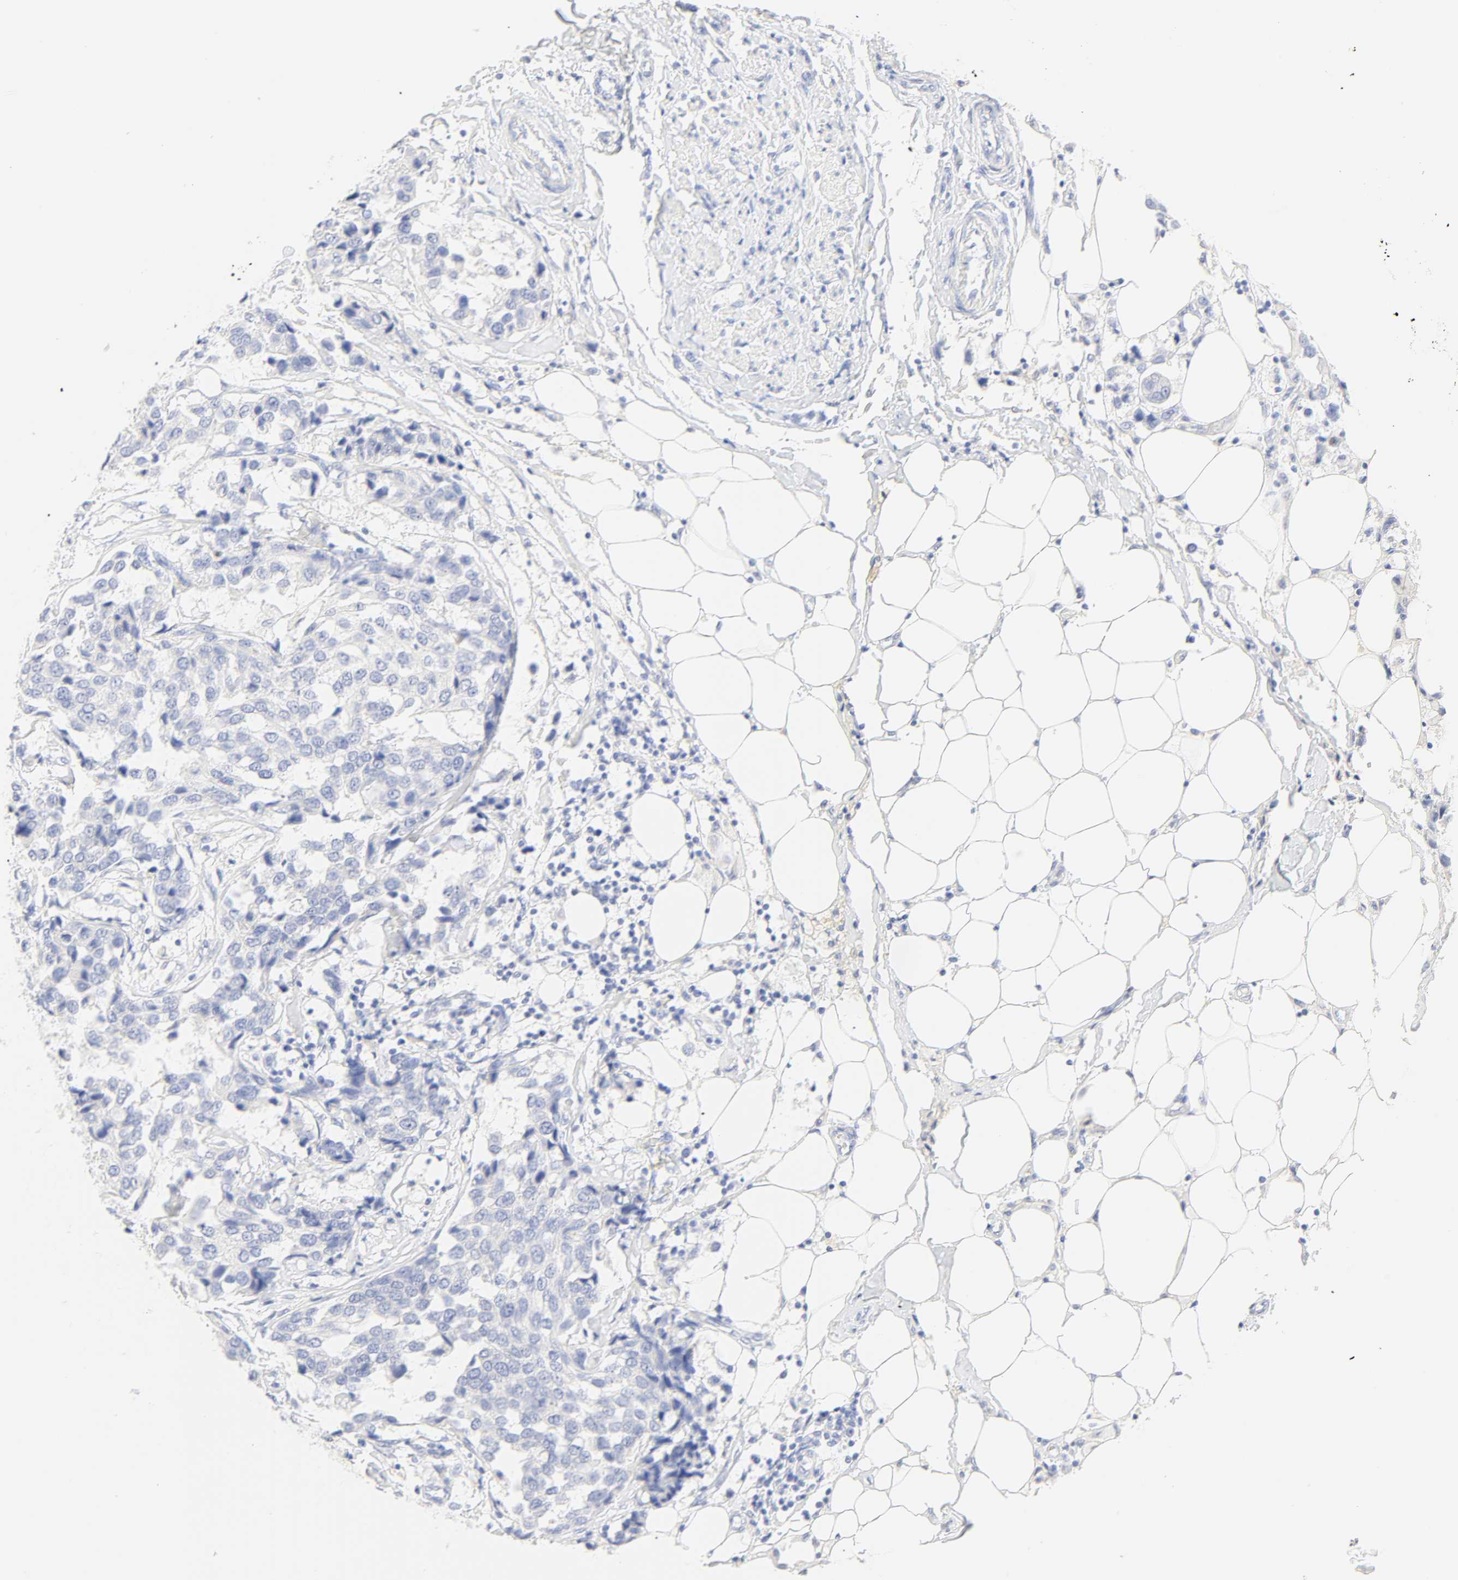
{"staining": {"intensity": "negative", "quantity": "none", "location": "none"}, "tissue": "breast cancer", "cell_type": "Tumor cells", "image_type": "cancer", "snomed": [{"axis": "morphology", "description": "Duct carcinoma"}, {"axis": "topography", "description": "Breast"}], "caption": "This is a image of IHC staining of intraductal carcinoma (breast), which shows no expression in tumor cells.", "gene": "SLCO1B3", "patient": {"sex": "female", "age": 80}}